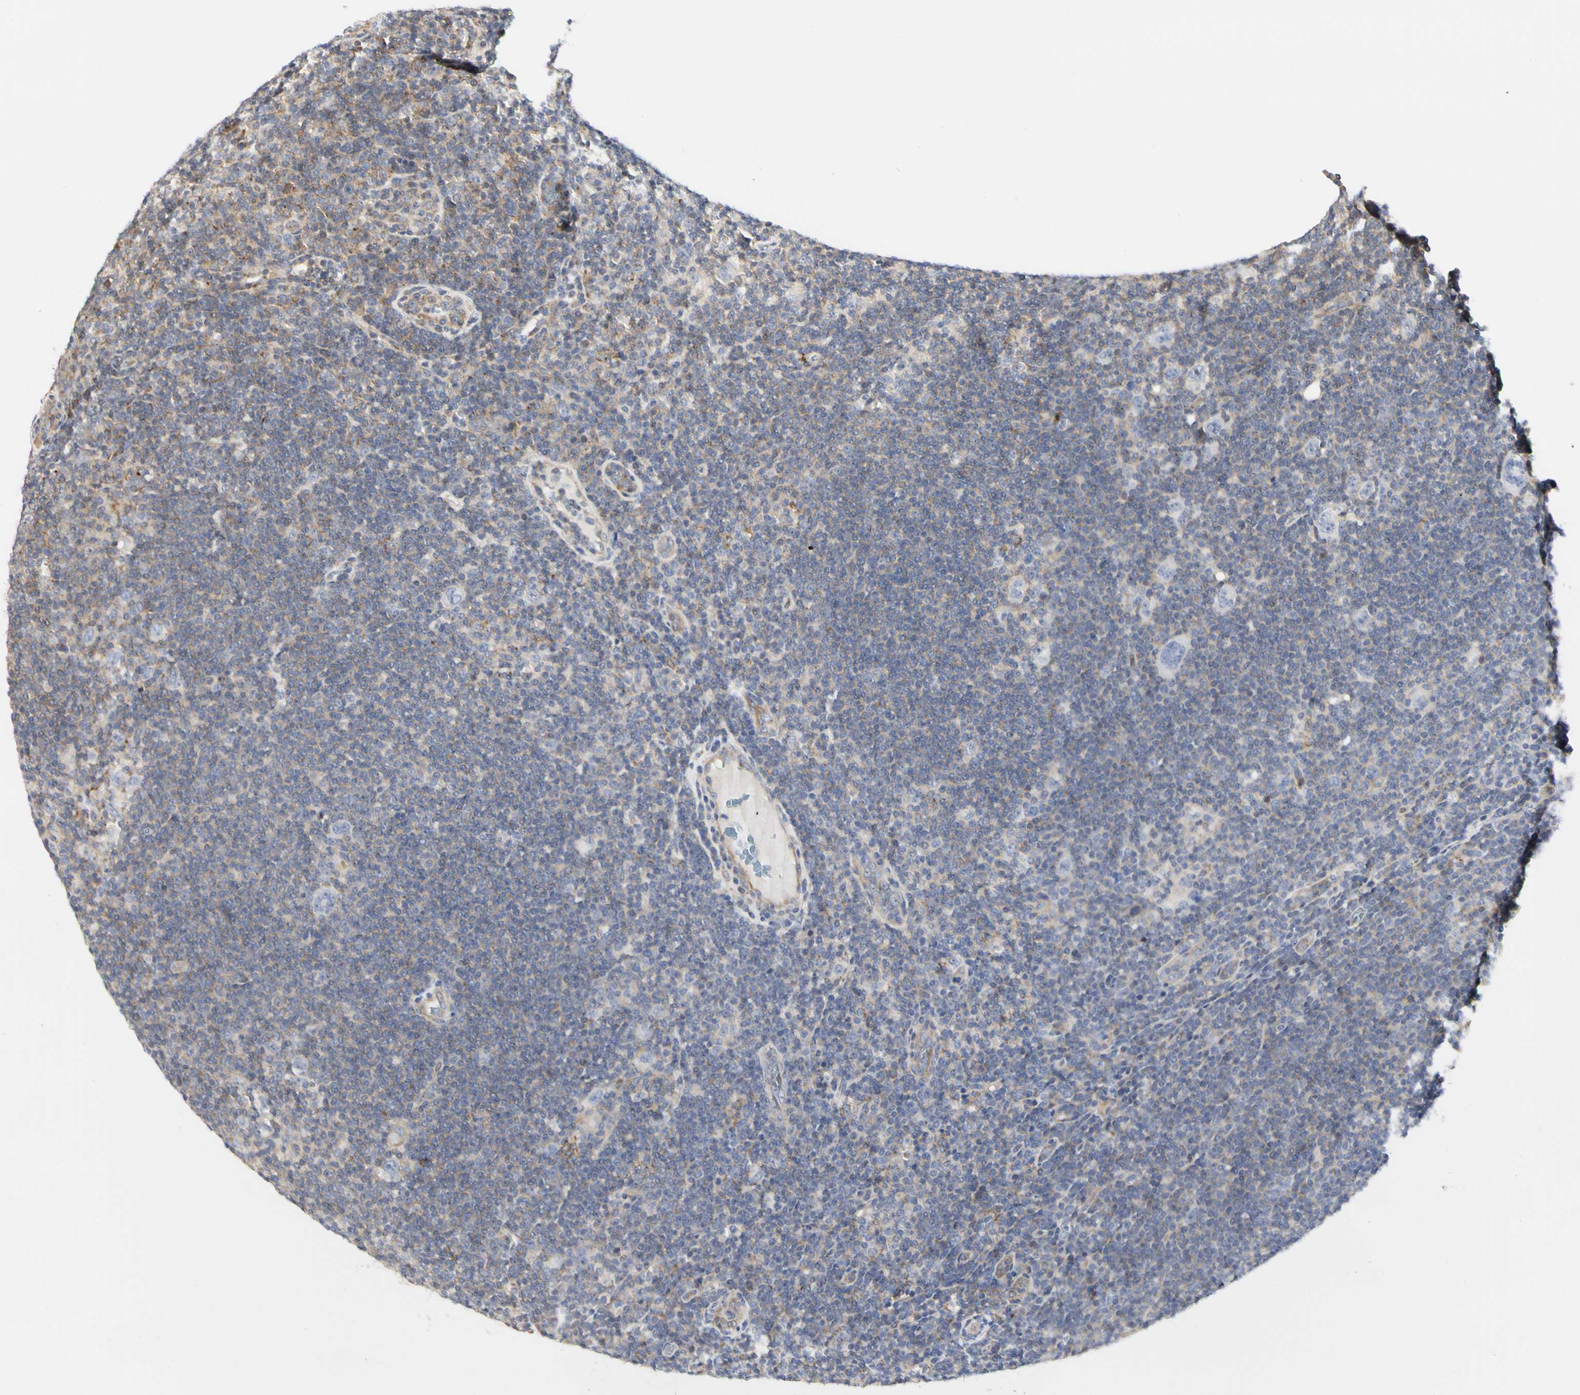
{"staining": {"intensity": "negative", "quantity": "none", "location": "none"}, "tissue": "lymphoma", "cell_type": "Tumor cells", "image_type": "cancer", "snomed": [{"axis": "morphology", "description": "Hodgkin's disease, NOS"}, {"axis": "topography", "description": "Lymph node"}], "caption": "IHC photomicrograph of neoplastic tissue: human Hodgkin's disease stained with DAB displays no significant protein expression in tumor cells.", "gene": "SHANK2", "patient": {"sex": "female", "age": 57}}